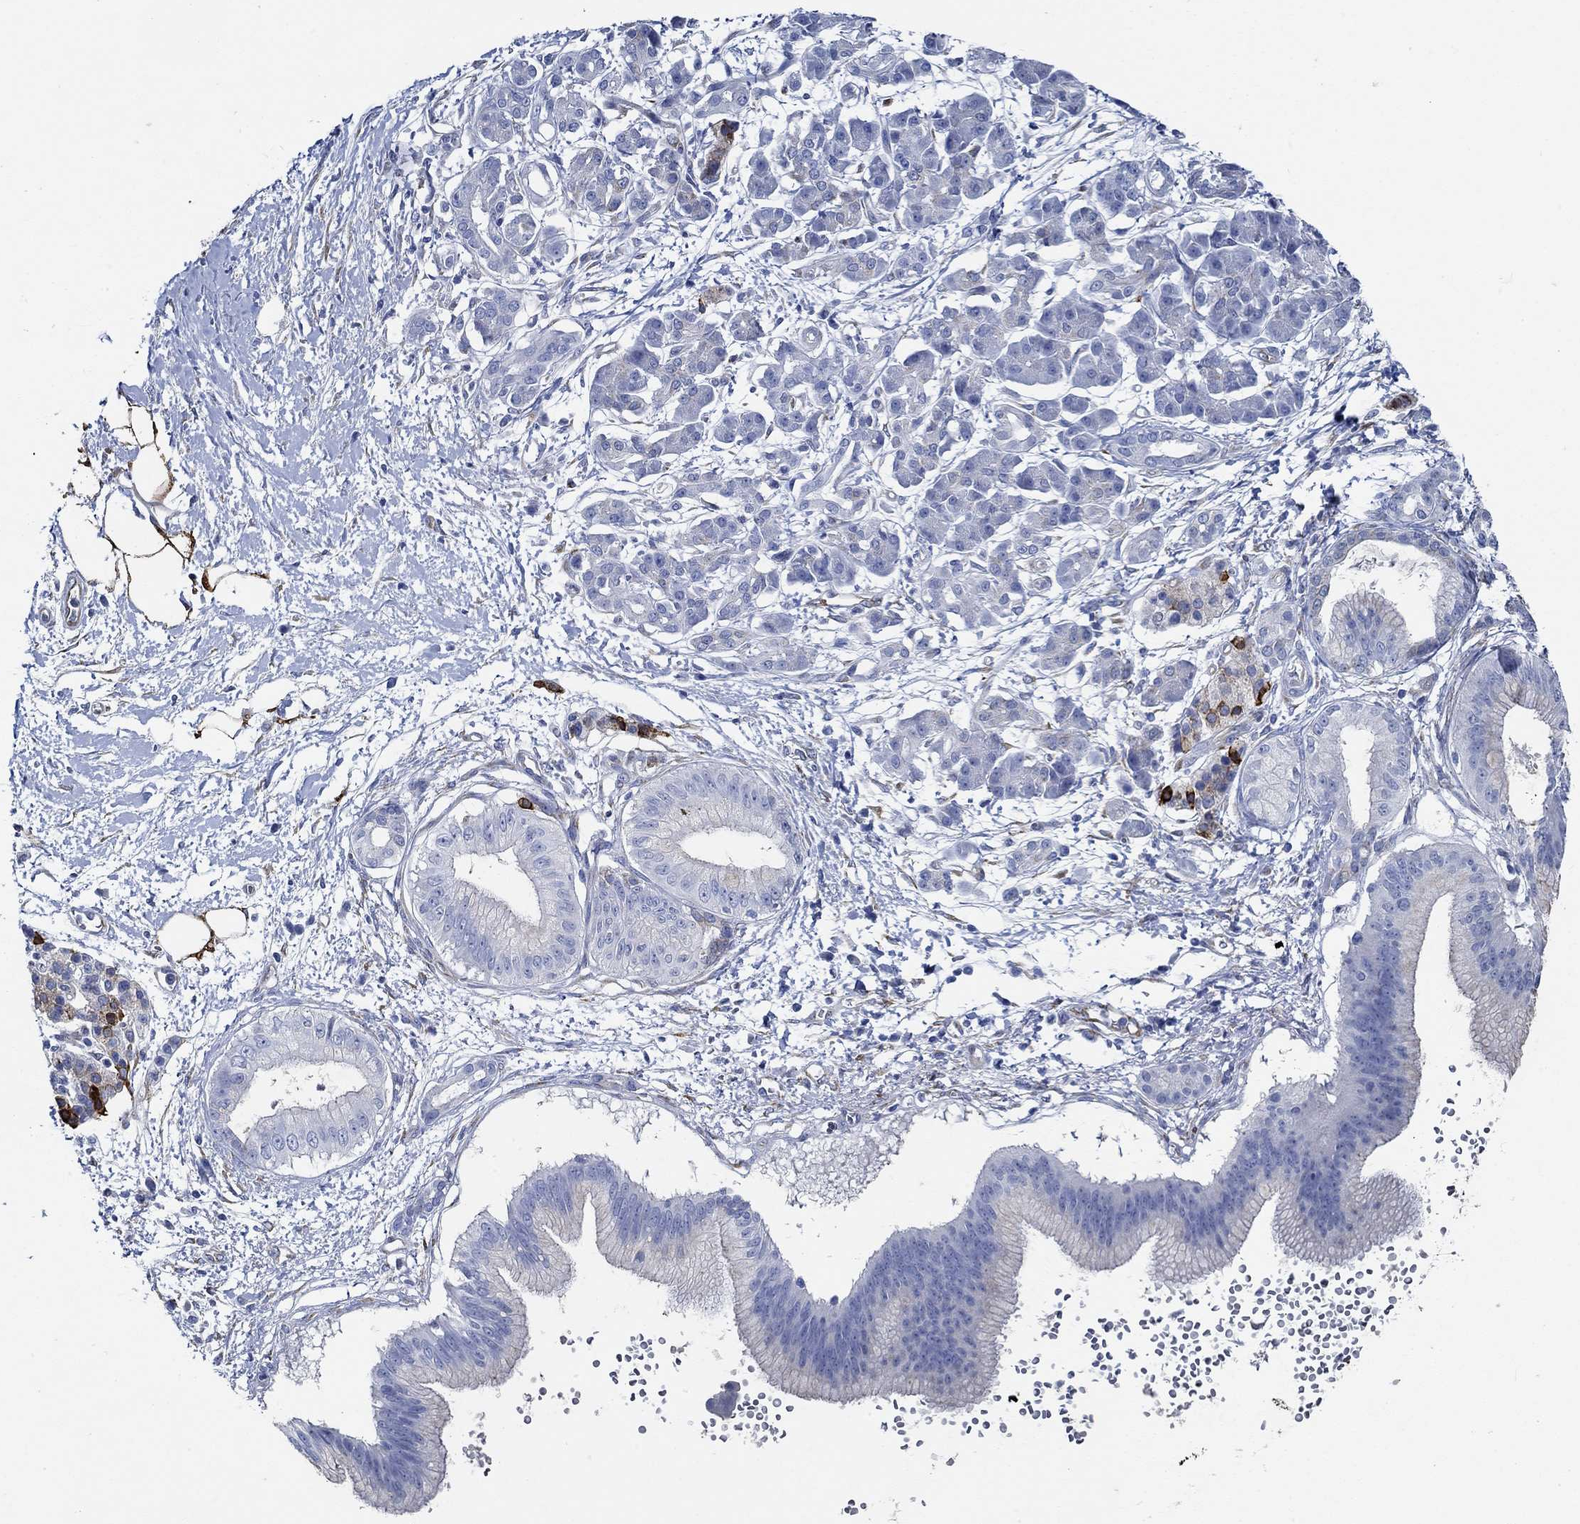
{"staining": {"intensity": "negative", "quantity": "none", "location": "none"}, "tissue": "pancreatic cancer", "cell_type": "Tumor cells", "image_type": "cancer", "snomed": [{"axis": "morphology", "description": "Adenocarcinoma, NOS"}, {"axis": "topography", "description": "Pancreas"}], "caption": "DAB (3,3'-diaminobenzidine) immunohistochemical staining of human pancreatic cancer (adenocarcinoma) shows no significant staining in tumor cells.", "gene": "HECW2", "patient": {"sex": "male", "age": 72}}